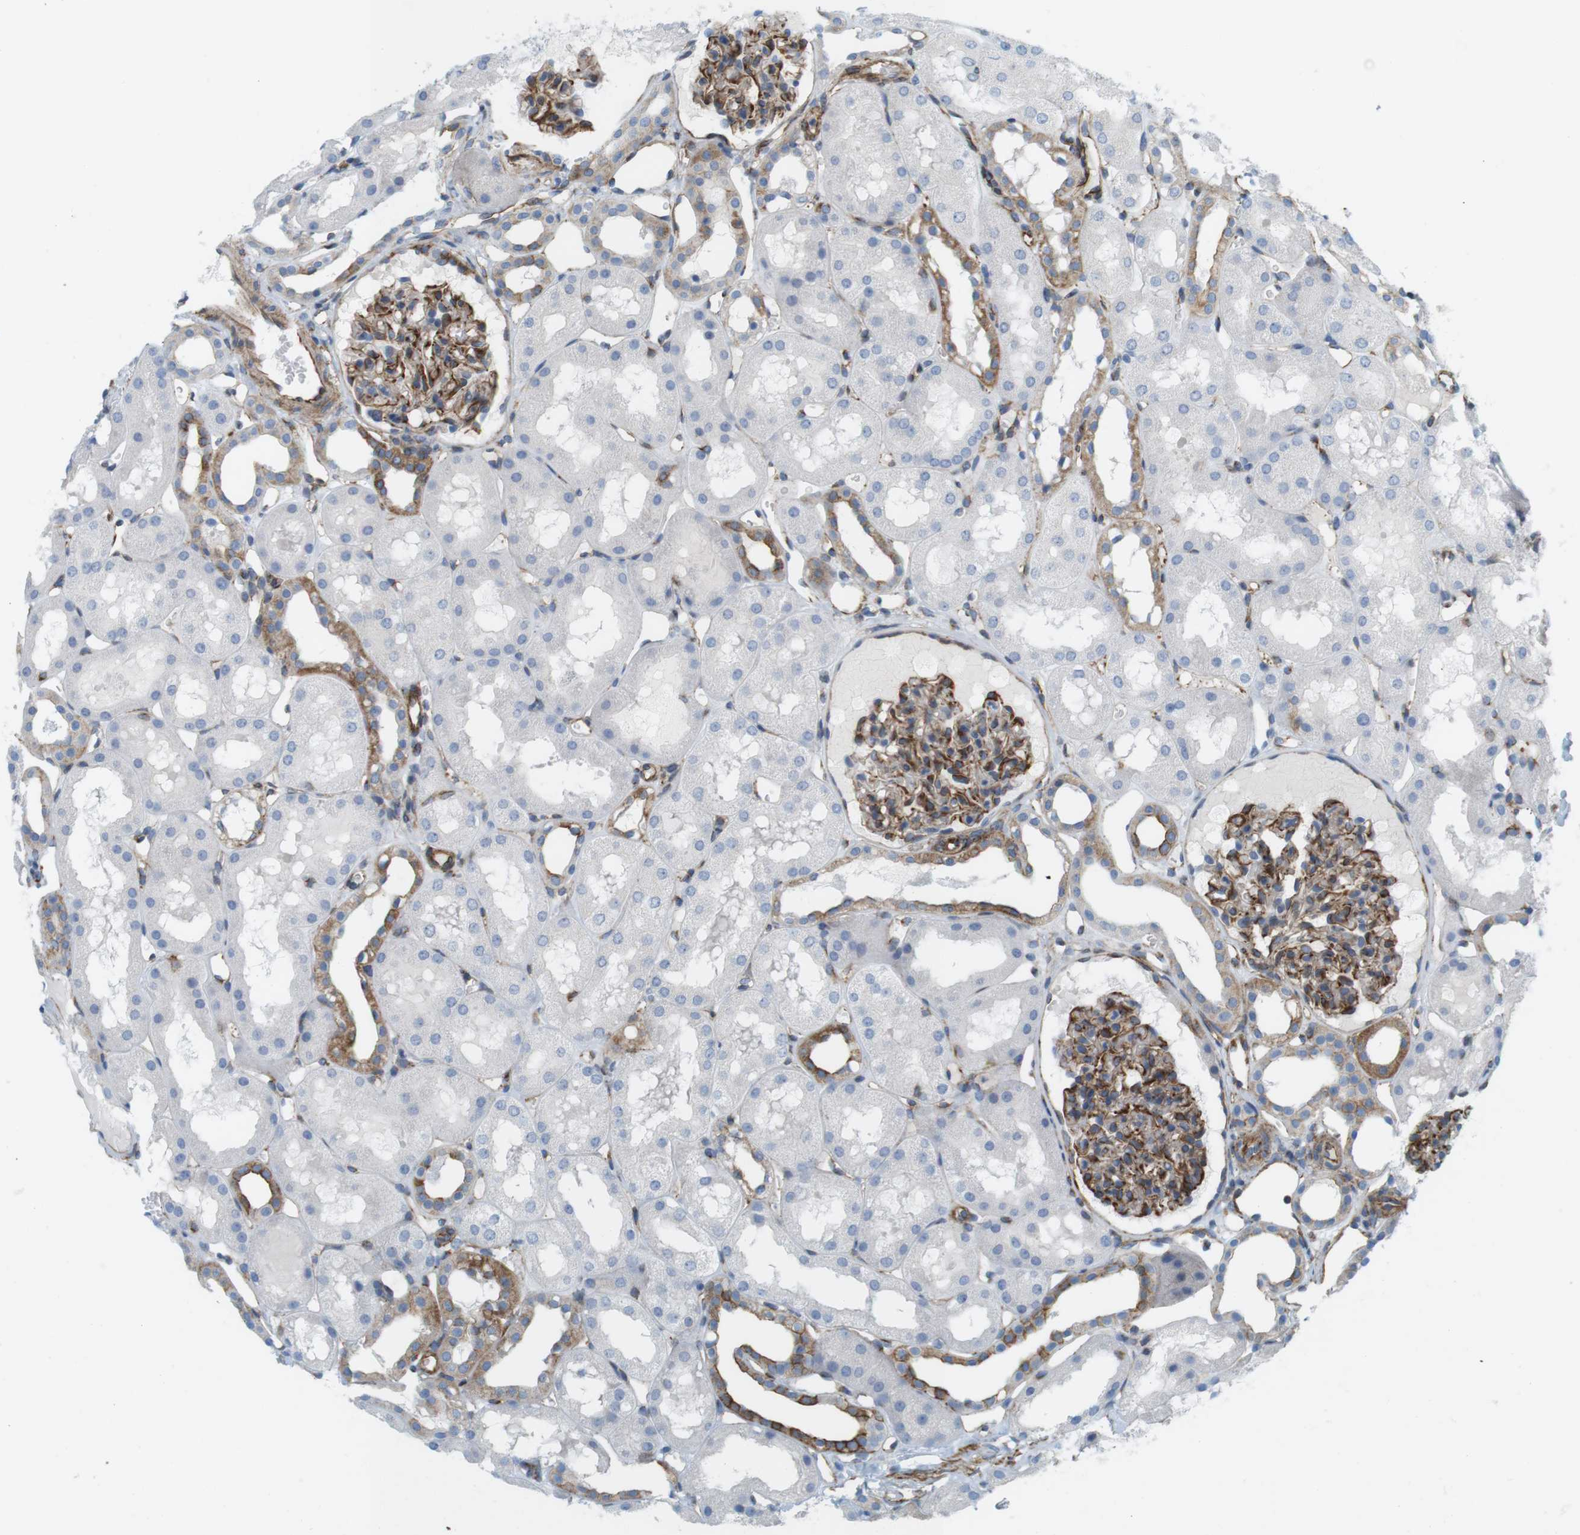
{"staining": {"intensity": "strong", "quantity": "25%-75%", "location": "cytoplasmic/membranous"}, "tissue": "kidney", "cell_type": "Cells in glomeruli", "image_type": "normal", "snomed": [{"axis": "morphology", "description": "Normal tissue, NOS"}, {"axis": "topography", "description": "Kidney"}, {"axis": "topography", "description": "Urinary bladder"}], "caption": "Immunohistochemistry (IHC) of normal kidney demonstrates high levels of strong cytoplasmic/membranous staining in about 25%-75% of cells in glomeruli. Immunohistochemistry stains the protein in brown and the nuclei are stained blue.", "gene": "MYH9", "patient": {"sex": "male", "age": 16}}